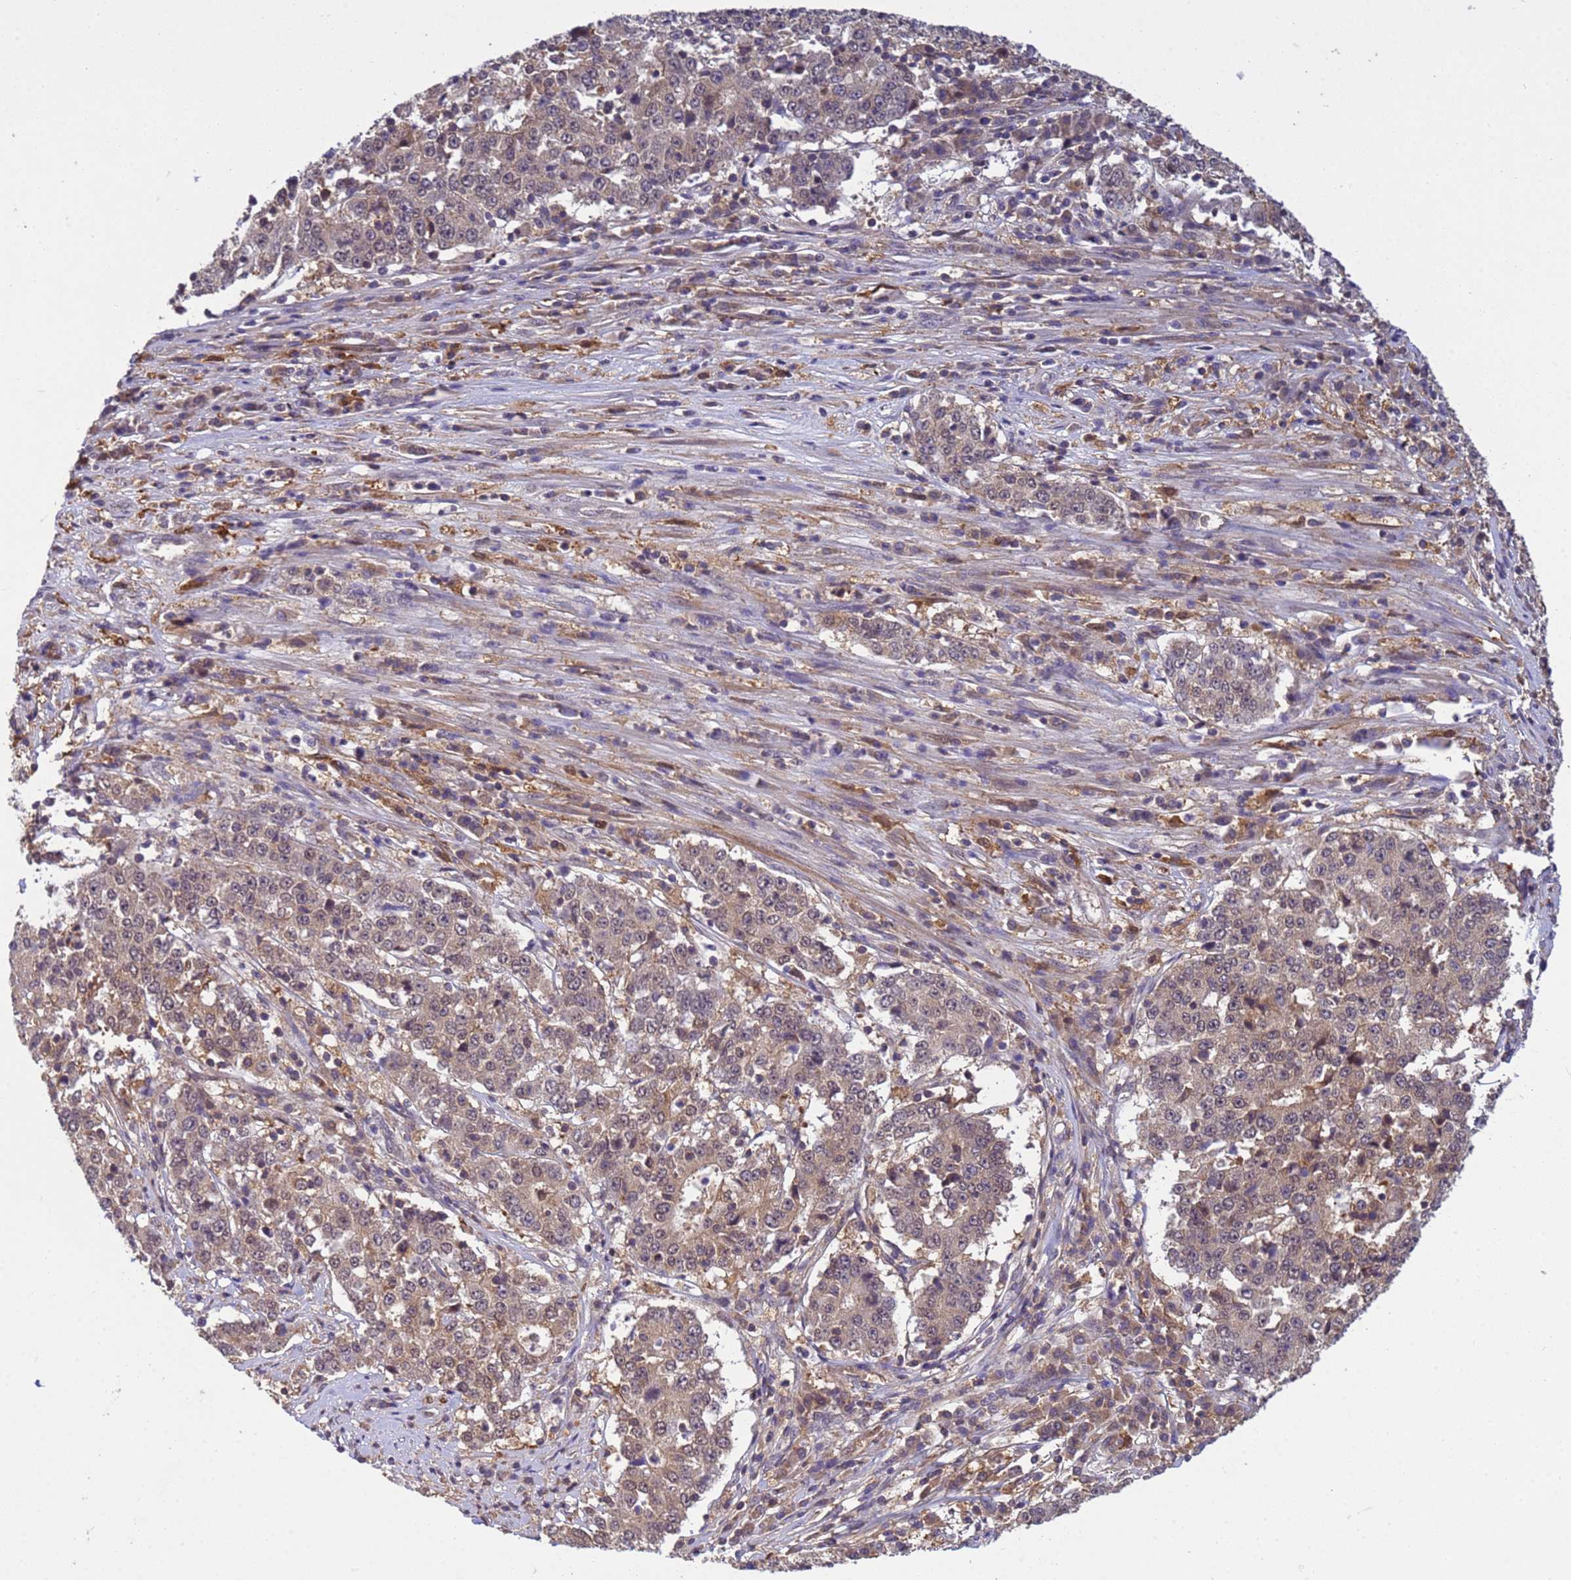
{"staining": {"intensity": "weak", "quantity": "25%-75%", "location": "nuclear"}, "tissue": "stomach cancer", "cell_type": "Tumor cells", "image_type": "cancer", "snomed": [{"axis": "morphology", "description": "Adenocarcinoma, NOS"}, {"axis": "topography", "description": "Stomach"}], "caption": "The immunohistochemical stain highlights weak nuclear expression in tumor cells of stomach adenocarcinoma tissue.", "gene": "NPEPPS", "patient": {"sex": "male", "age": 59}}